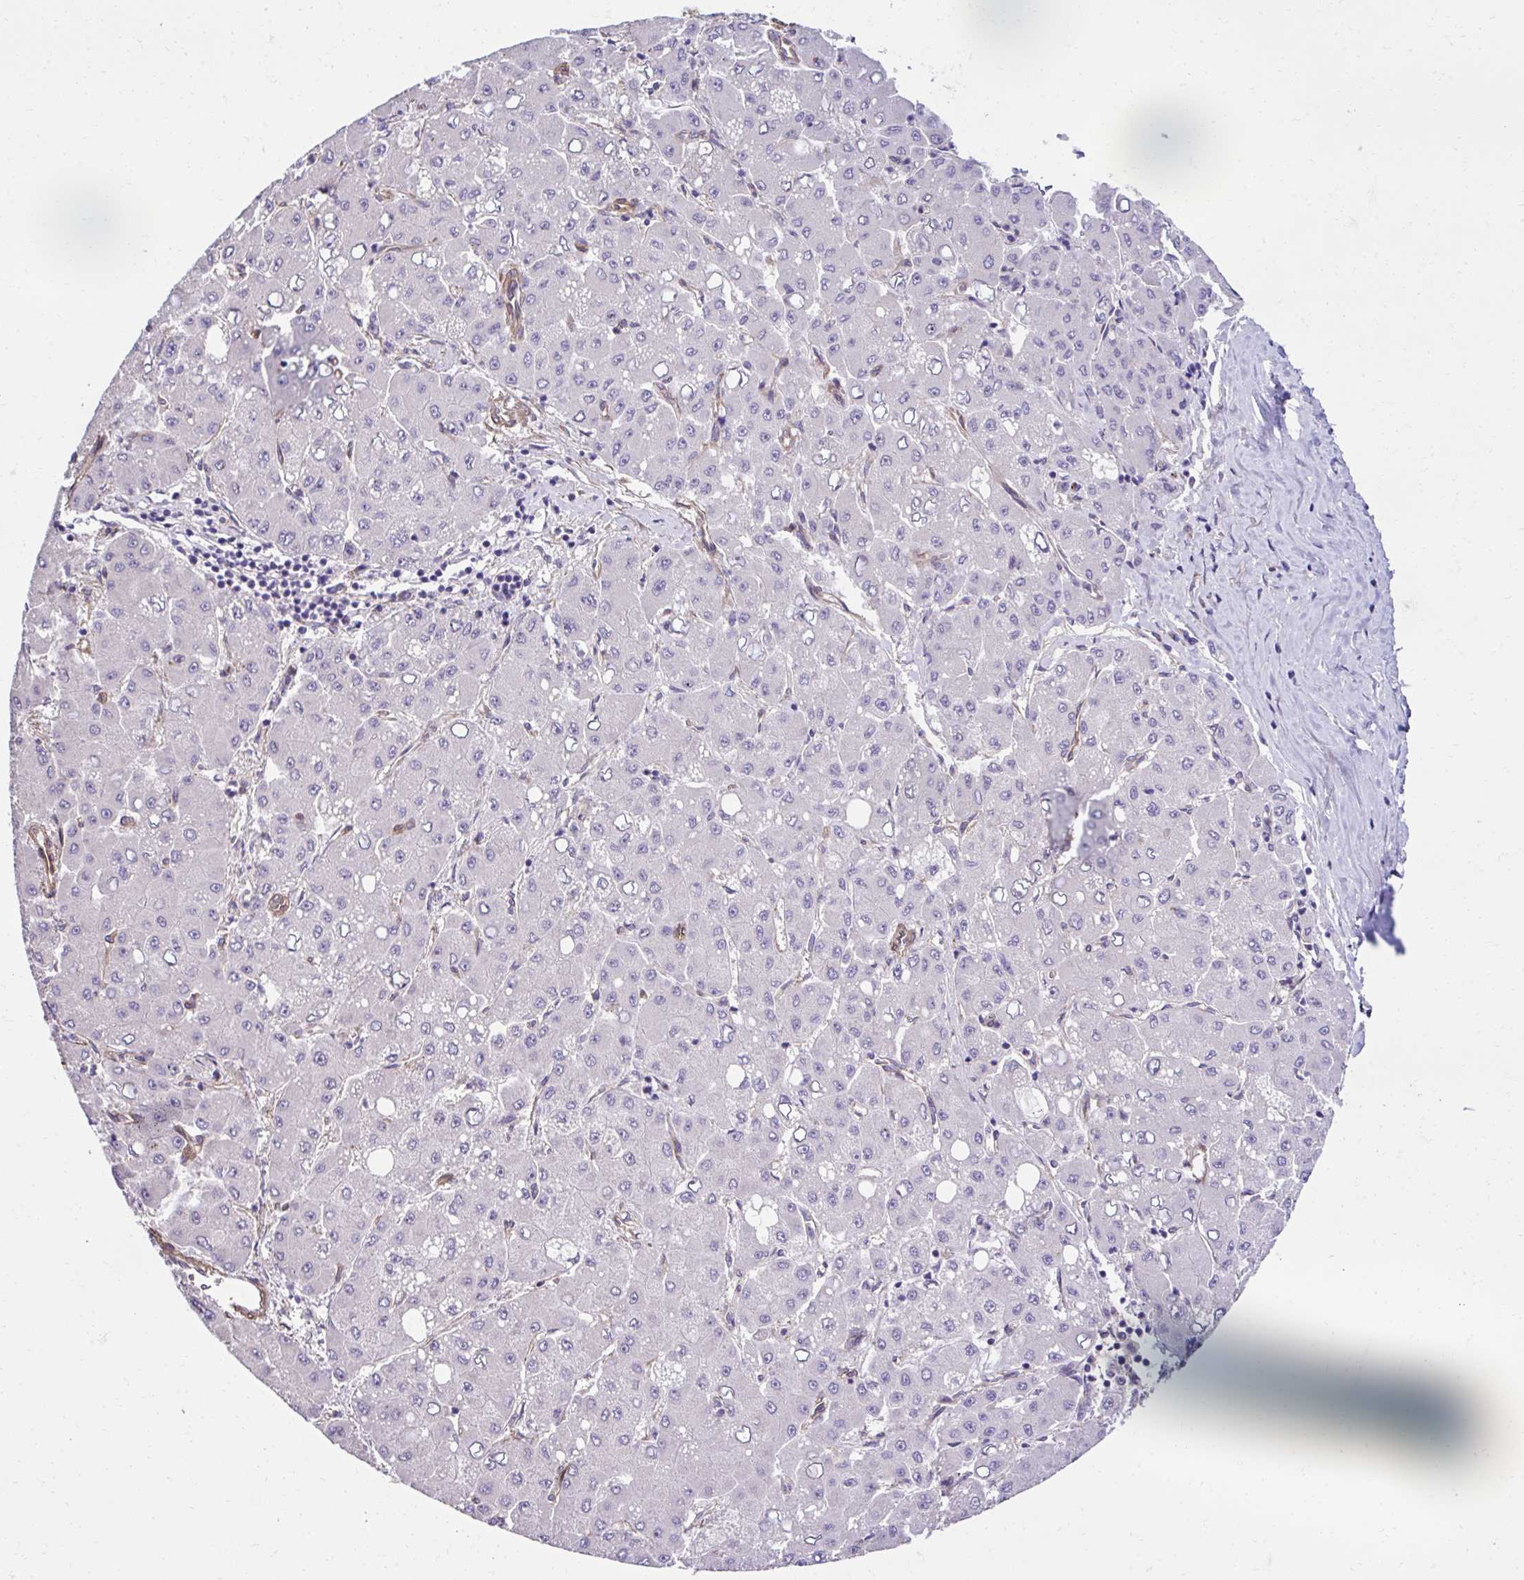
{"staining": {"intensity": "negative", "quantity": "none", "location": "none"}, "tissue": "liver cancer", "cell_type": "Tumor cells", "image_type": "cancer", "snomed": [{"axis": "morphology", "description": "Carcinoma, Hepatocellular, NOS"}, {"axis": "topography", "description": "Liver"}], "caption": "Image shows no protein positivity in tumor cells of liver cancer (hepatocellular carcinoma) tissue. The staining is performed using DAB brown chromogen with nuclei counter-stained in using hematoxylin.", "gene": "TRIM52", "patient": {"sex": "male", "age": 40}}